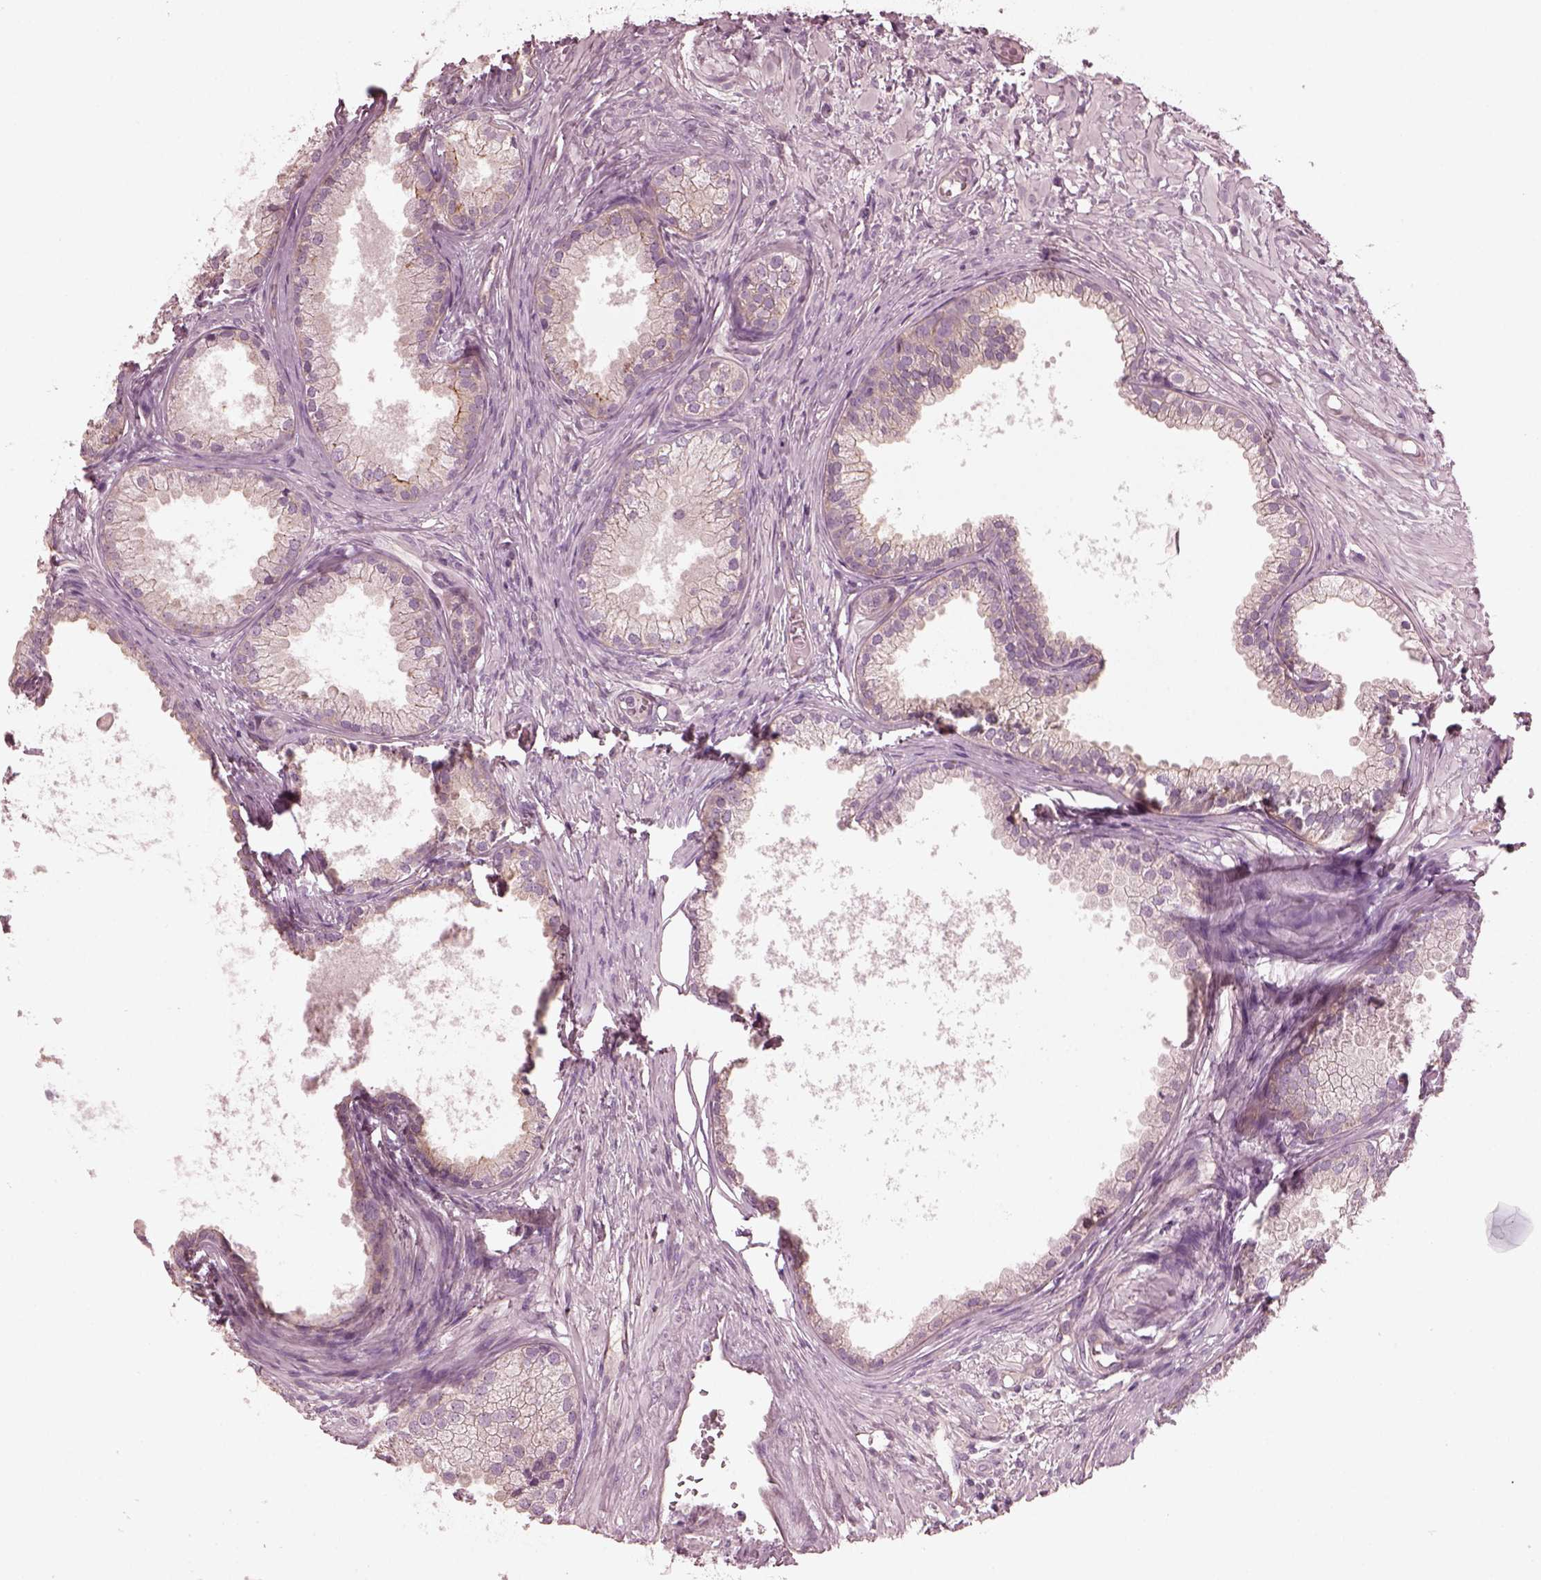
{"staining": {"intensity": "moderate", "quantity": "<25%", "location": "cytoplasmic/membranous"}, "tissue": "prostate cancer", "cell_type": "Tumor cells", "image_type": "cancer", "snomed": [{"axis": "morphology", "description": "Adenocarcinoma, High grade"}, {"axis": "topography", "description": "Prostate"}], "caption": "A low amount of moderate cytoplasmic/membranous positivity is seen in about <25% of tumor cells in prostate cancer tissue.", "gene": "ODAD1", "patient": {"sex": "male", "age": 83}}